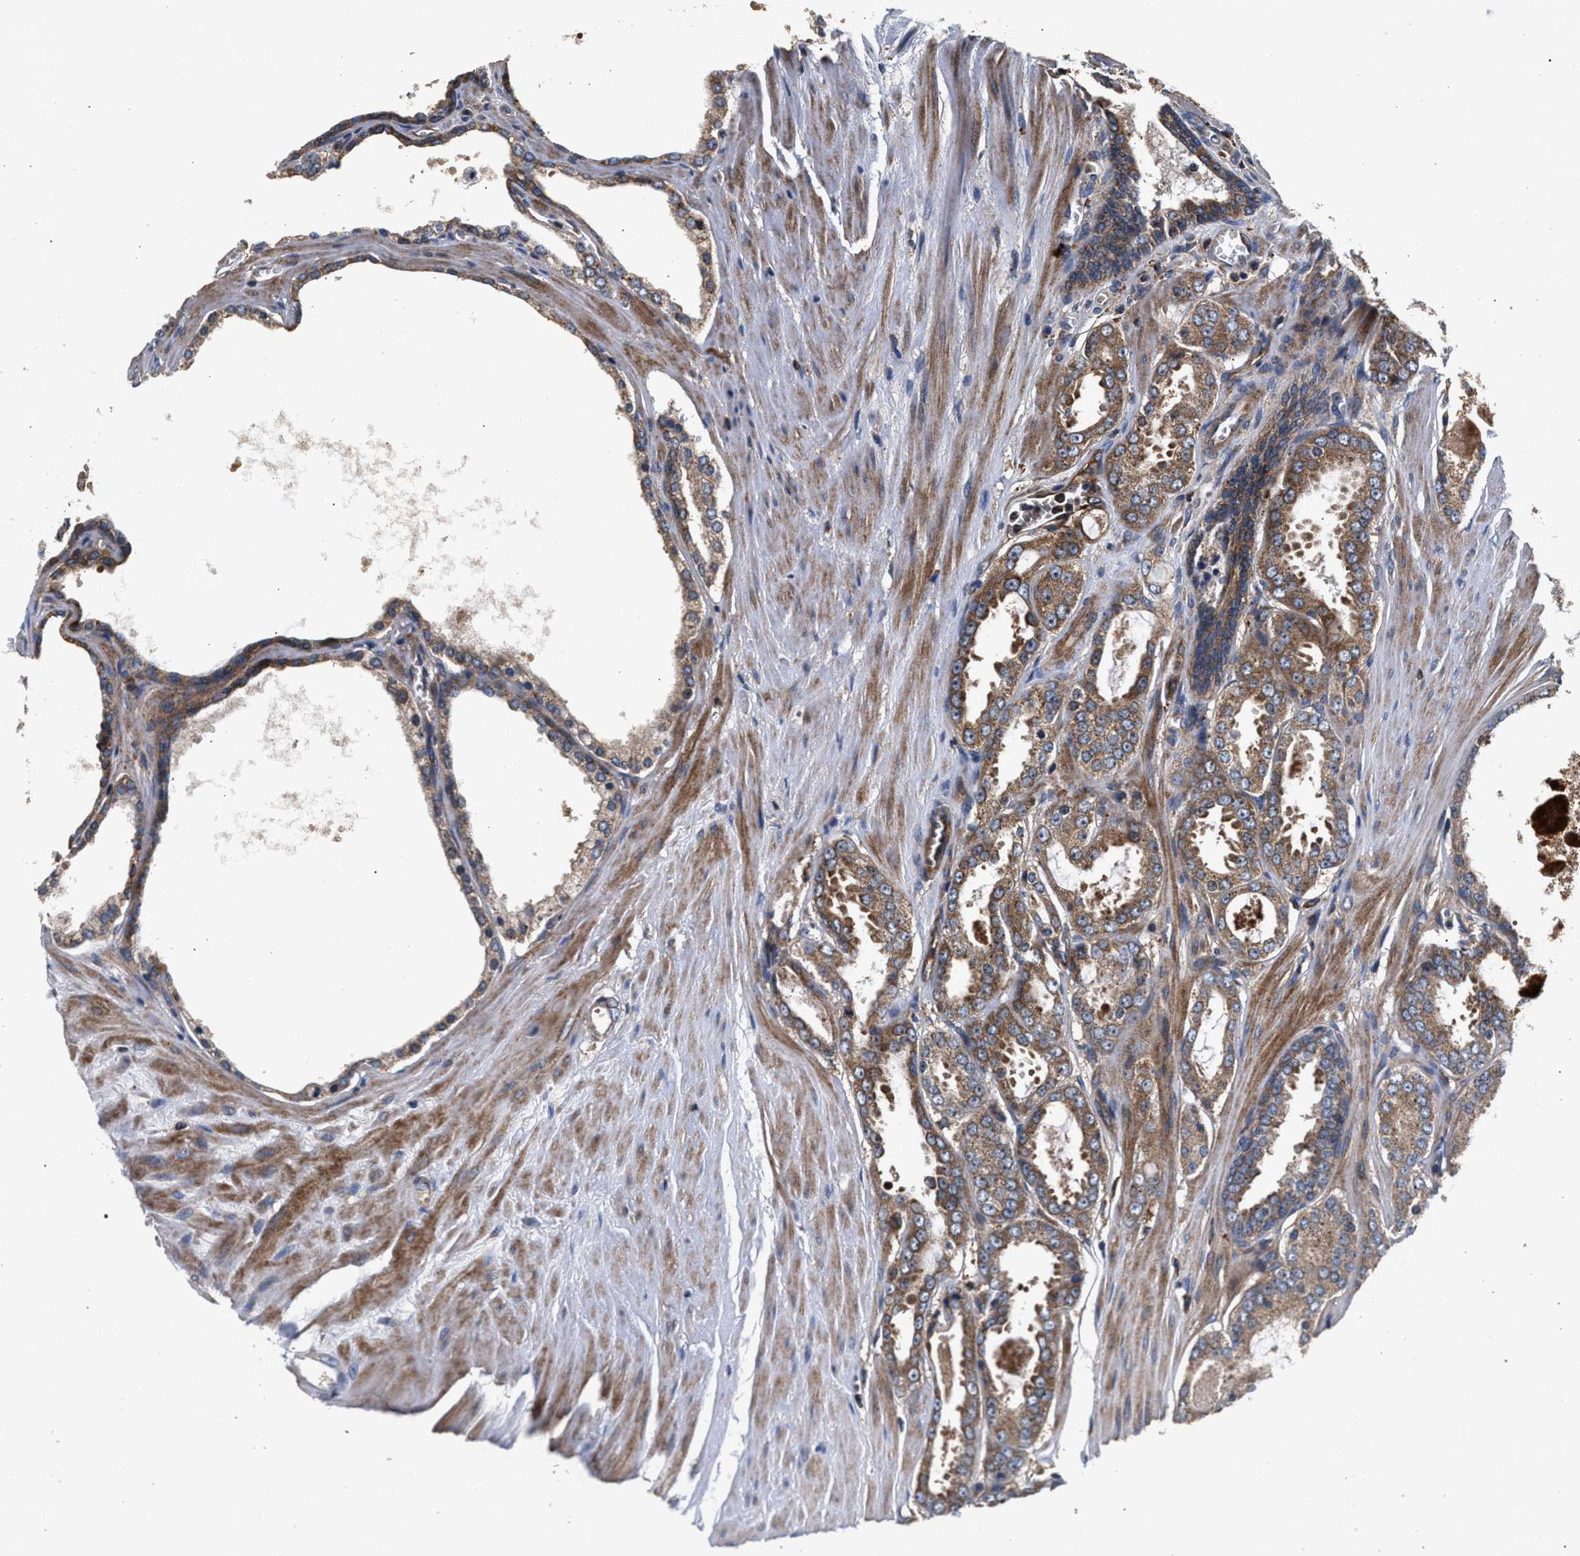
{"staining": {"intensity": "moderate", "quantity": ">75%", "location": "cytoplasmic/membranous"}, "tissue": "prostate cancer", "cell_type": "Tumor cells", "image_type": "cancer", "snomed": [{"axis": "morphology", "description": "Adenocarcinoma, Low grade"}, {"axis": "topography", "description": "Prostate"}], "caption": "High-magnification brightfield microscopy of adenocarcinoma (low-grade) (prostate) stained with DAB (3,3'-diaminobenzidine) (brown) and counterstained with hematoxylin (blue). tumor cells exhibit moderate cytoplasmic/membranous expression is appreciated in about>75% of cells. (IHC, brightfield microscopy, high magnification).", "gene": "NFKB2", "patient": {"sex": "male", "age": 57}}